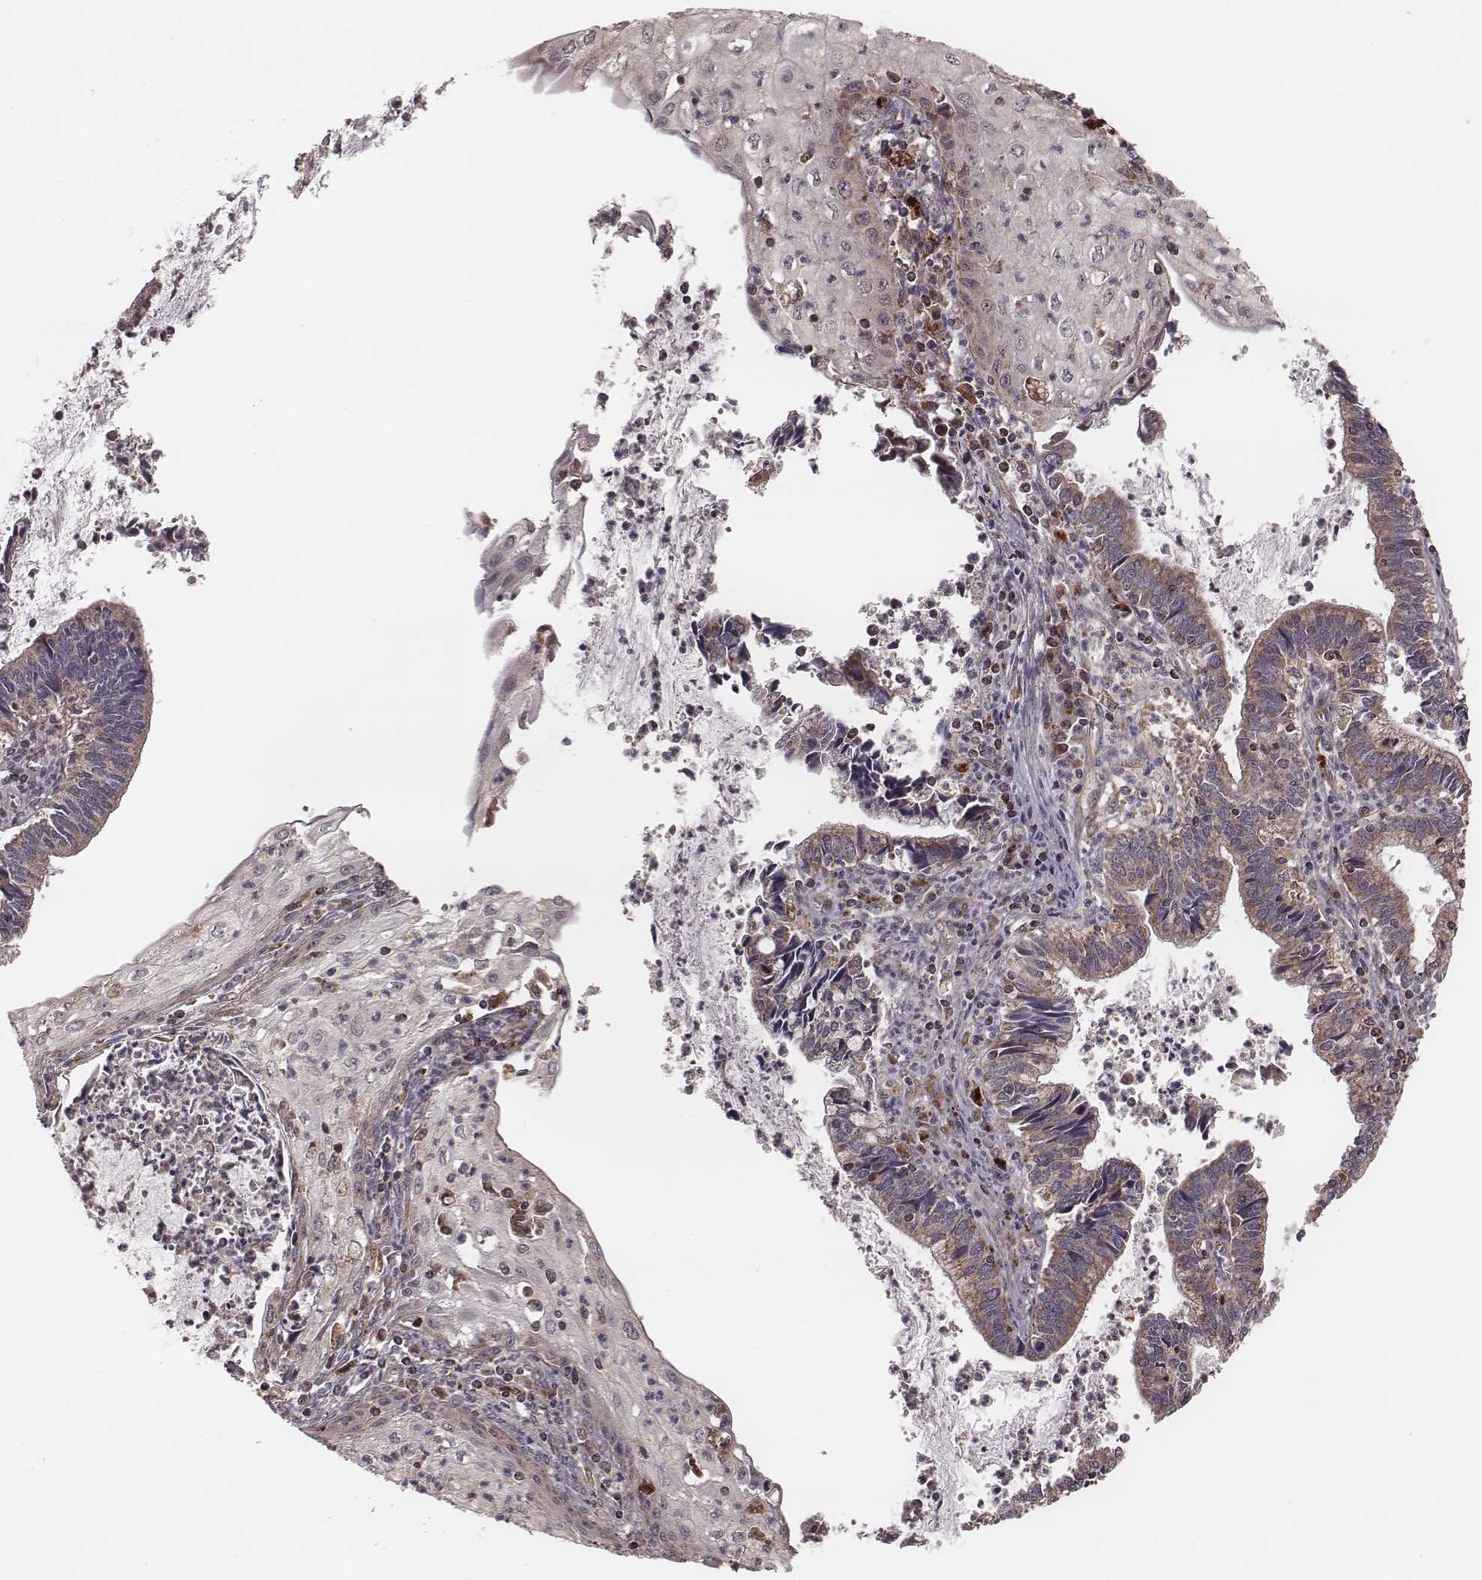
{"staining": {"intensity": "moderate", "quantity": ">75%", "location": "cytoplasmic/membranous"}, "tissue": "cervical cancer", "cell_type": "Tumor cells", "image_type": "cancer", "snomed": [{"axis": "morphology", "description": "Adenocarcinoma, NOS"}, {"axis": "topography", "description": "Cervix"}], "caption": "Cervical cancer (adenocarcinoma) stained with a protein marker exhibits moderate staining in tumor cells.", "gene": "ZDHHC21", "patient": {"sex": "female", "age": 42}}